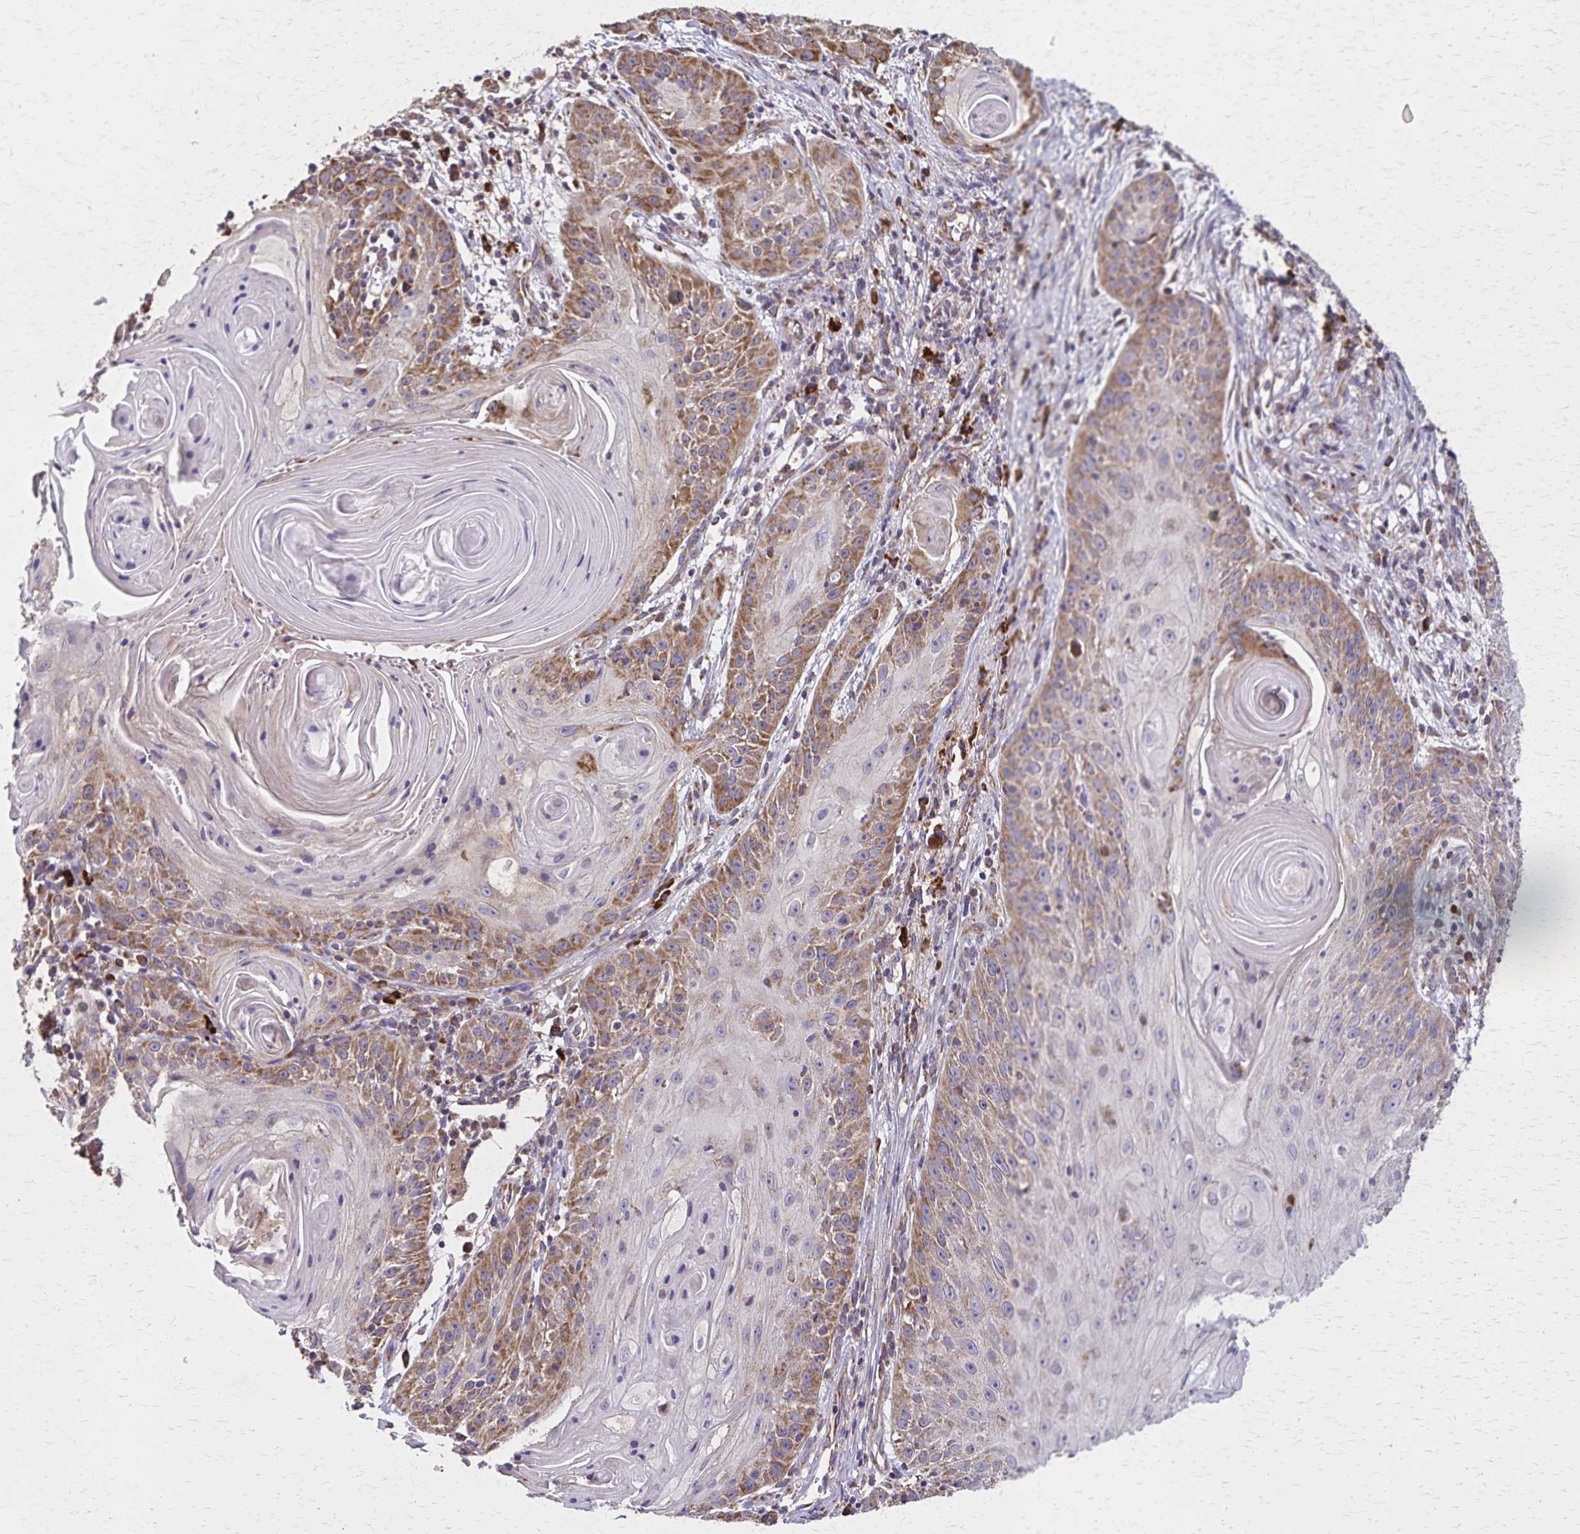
{"staining": {"intensity": "moderate", "quantity": "25%-75%", "location": "cytoplasmic/membranous"}, "tissue": "skin cancer", "cell_type": "Tumor cells", "image_type": "cancer", "snomed": [{"axis": "morphology", "description": "Squamous cell carcinoma, NOS"}, {"axis": "topography", "description": "Skin"}, {"axis": "topography", "description": "Vulva"}], "caption": "Moderate cytoplasmic/membranous expression is appreciated in about 25%-75% of tumor cells in skin cancer (squamous cell carcinoma).", "gene": "RNF10", "patient": {"sex": "female", "age": 76}}